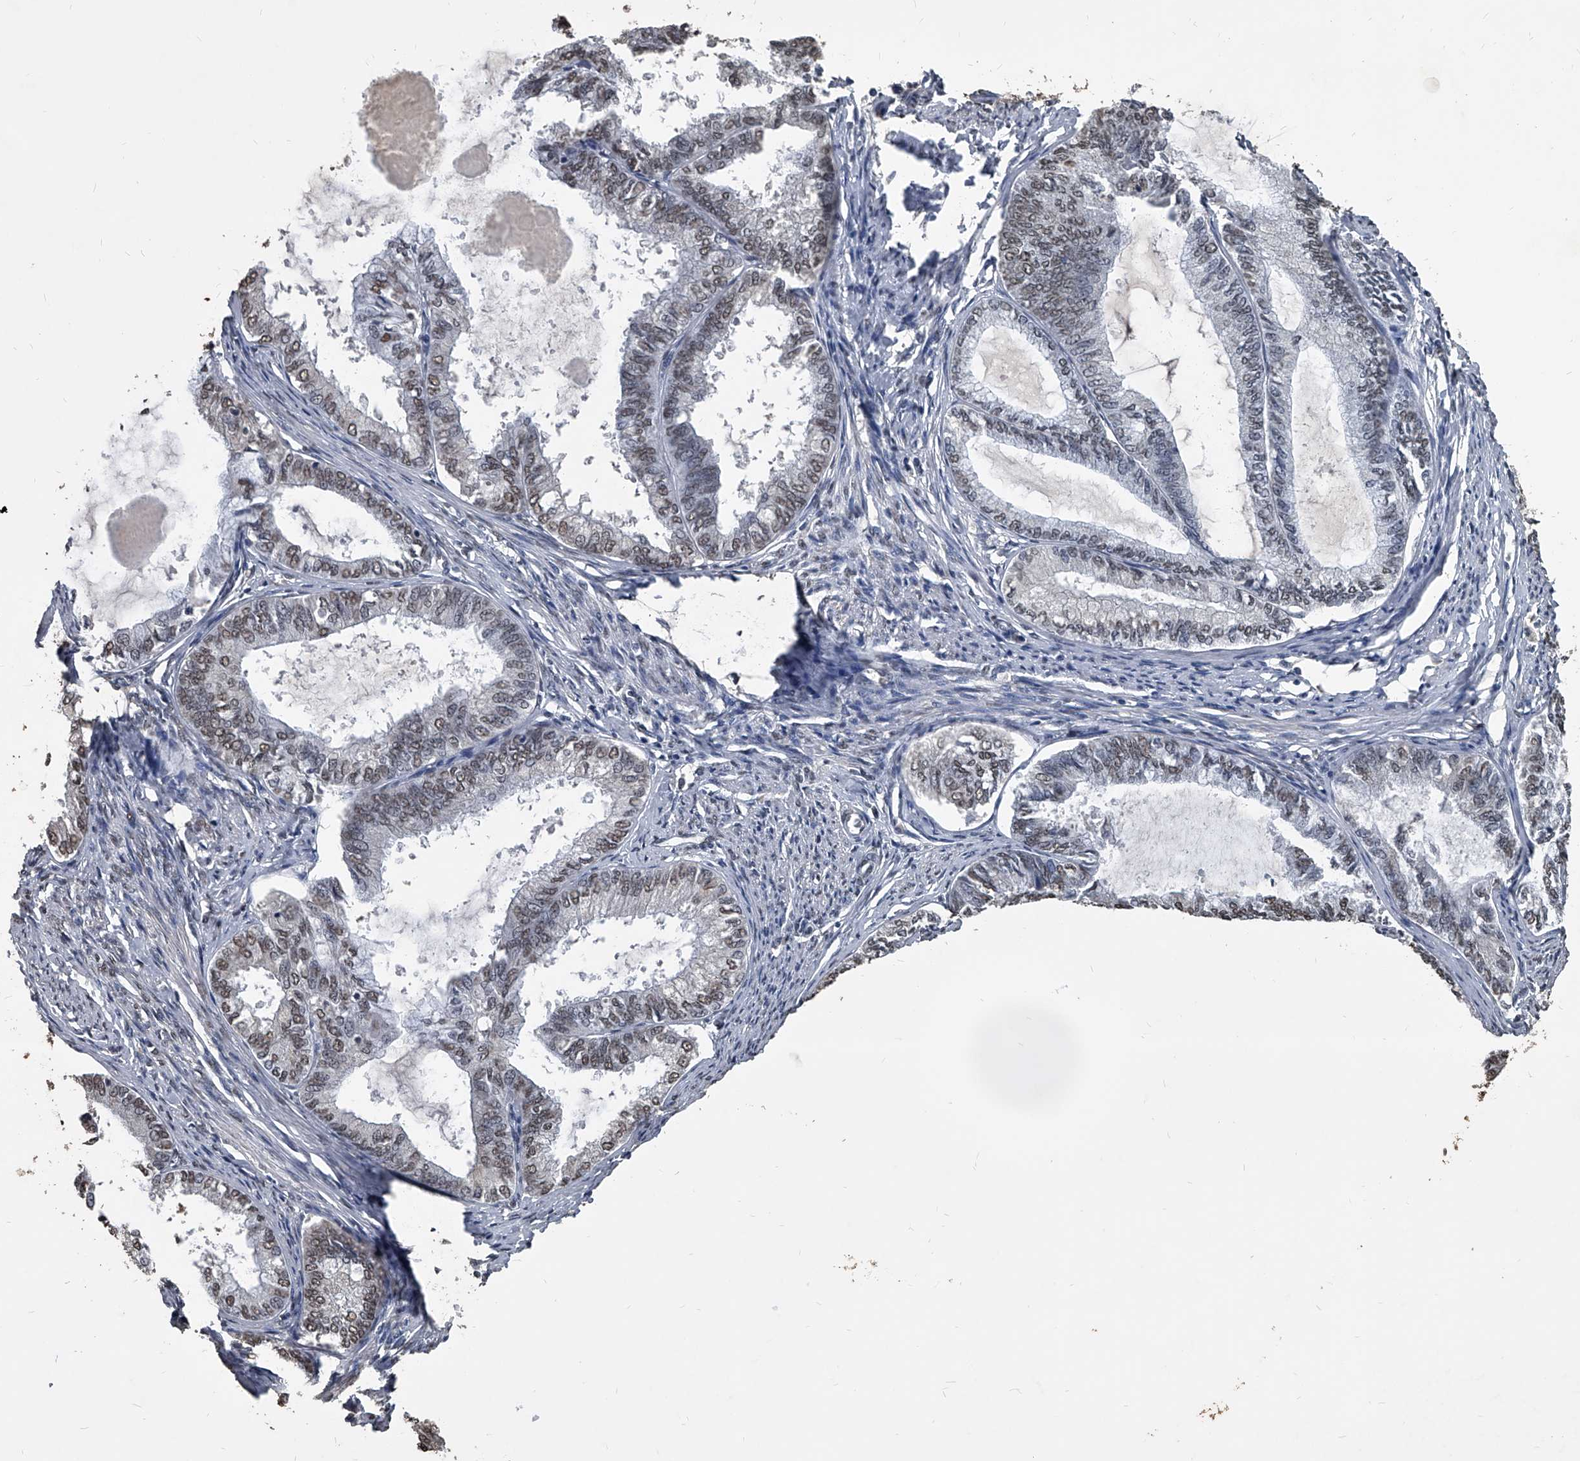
{"staining": {"intensity": "weak", "quantity": "25%-75%", "location": "nuclear"}, "tissue": "endometrial cancer", "cell_type": "Tumor cells", "image_type": "cancer", "snomed": [{"axis": "morphology", "description": "Adenocarcinoma, NOS"}, {"axis": "topography", "description": "Endometrium"}], "caption": "Endometrial adenocarcinoma stained with DAB IHC displays low levels of weak nuclear staining in approximately 25%-75% of tumor cells. (DAB (3,3'-diaminobenzidine) IHC, brown staining for protein, blue staining for nuclei).", "gene": "MATR3", "patient": {"sex": "female", "age": 86}}